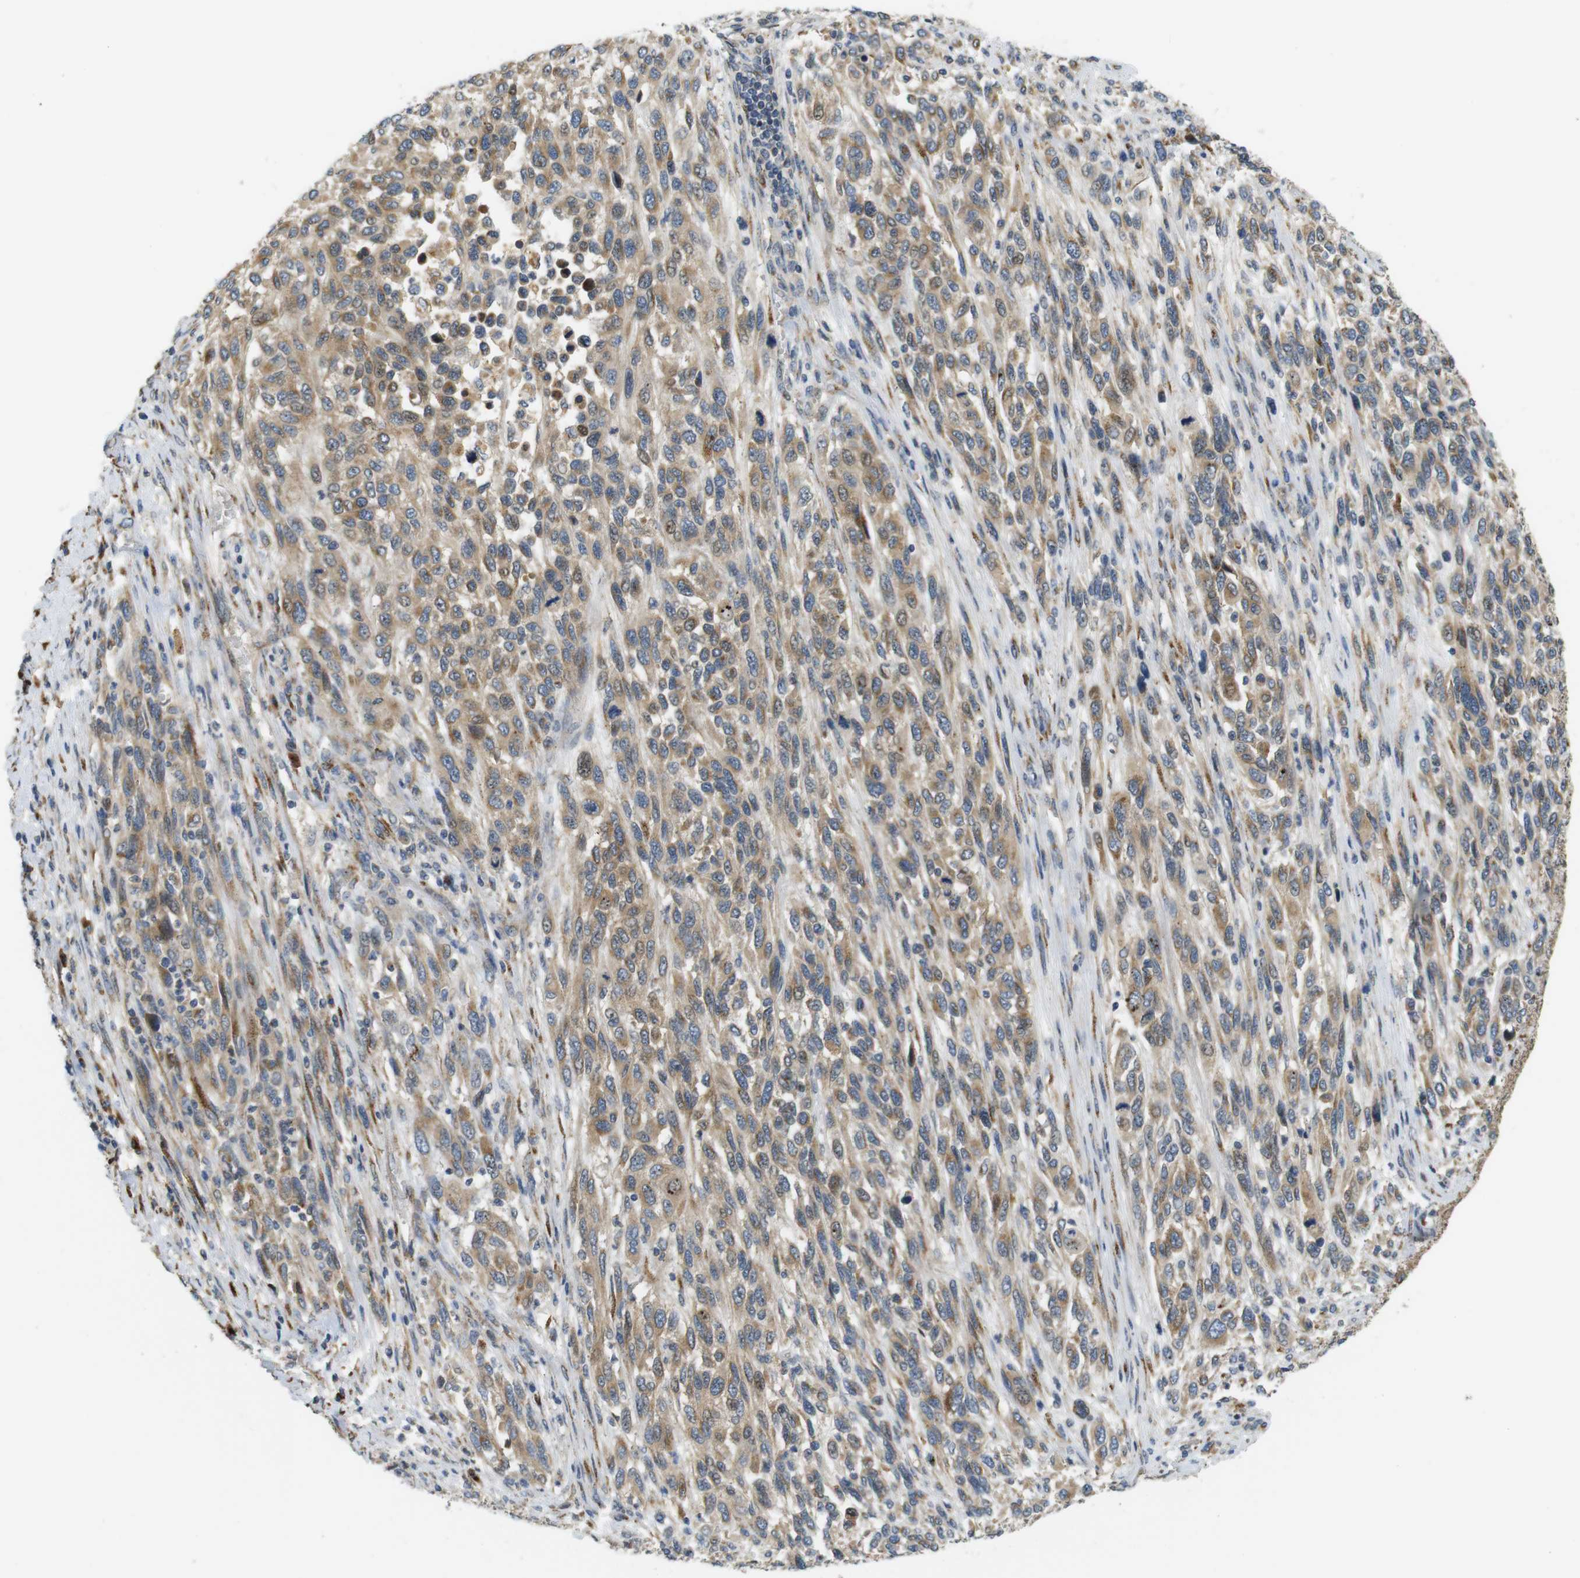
{"staining": {"intensity": "moderate", "quantity": "25%-75%", "location": "cytoplasmic/membranous"}, "tissue": "melanoma", "cell_type": "Tumor cells", "image_type": "cancer", "snomed": [{"axis": "morphology", "description": "Malignant melanoma, Metastatic site"}, {"axis": "topography", "description": "Lymph node"}], "caption": "About 25%-75% of tumor cells in human malignant melanoma (metastatic site) demonstrate moderate cytoplasmic/membranous protein positivity as visualized by brown immunohistochemical staining.", "gene": "TMEM143", "patient": {"sex": "male", "age": 61}}